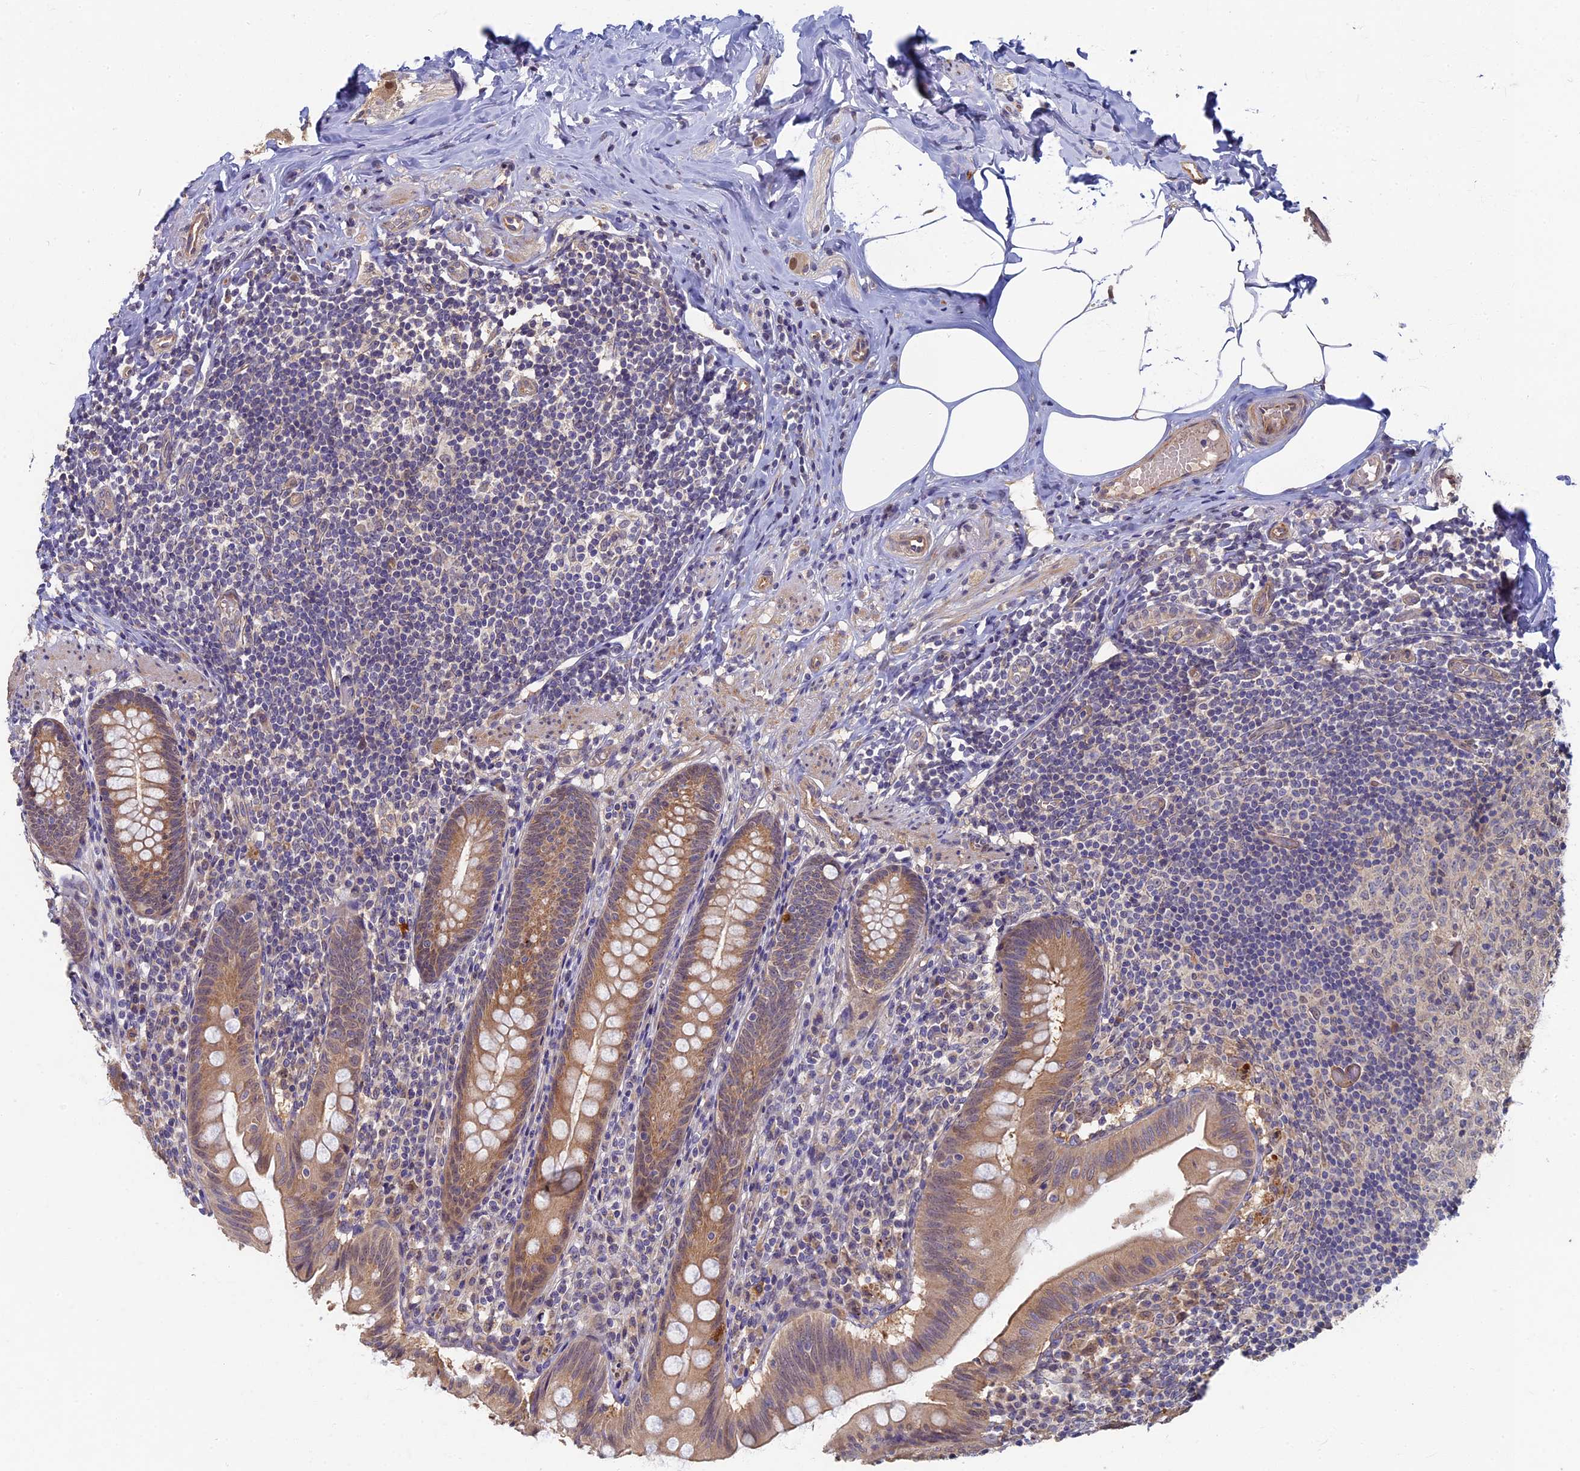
{"staining": {"intensity": "moderate", "quantity": "25%-75%", "location": "cytoplasmic/membranous"}, "tissue": "appendix", "cell_type": "Glandular cells", "image_type": "normal", "snomed": [{"axis": "morphology", "description": "Normal tissue, NOS"}, {"axis": "topography", "description": "Appendix"}], "caption": "DAB (3,3'-diaminobenzidine) immunohistochemical staining of normal appendix demonstrates moderate cytoplasmic/membranous protein staining in about 25%-75% of glandular cells.", "gene": "RSPH3", "patient": {"sex": "male", "age": 55}}